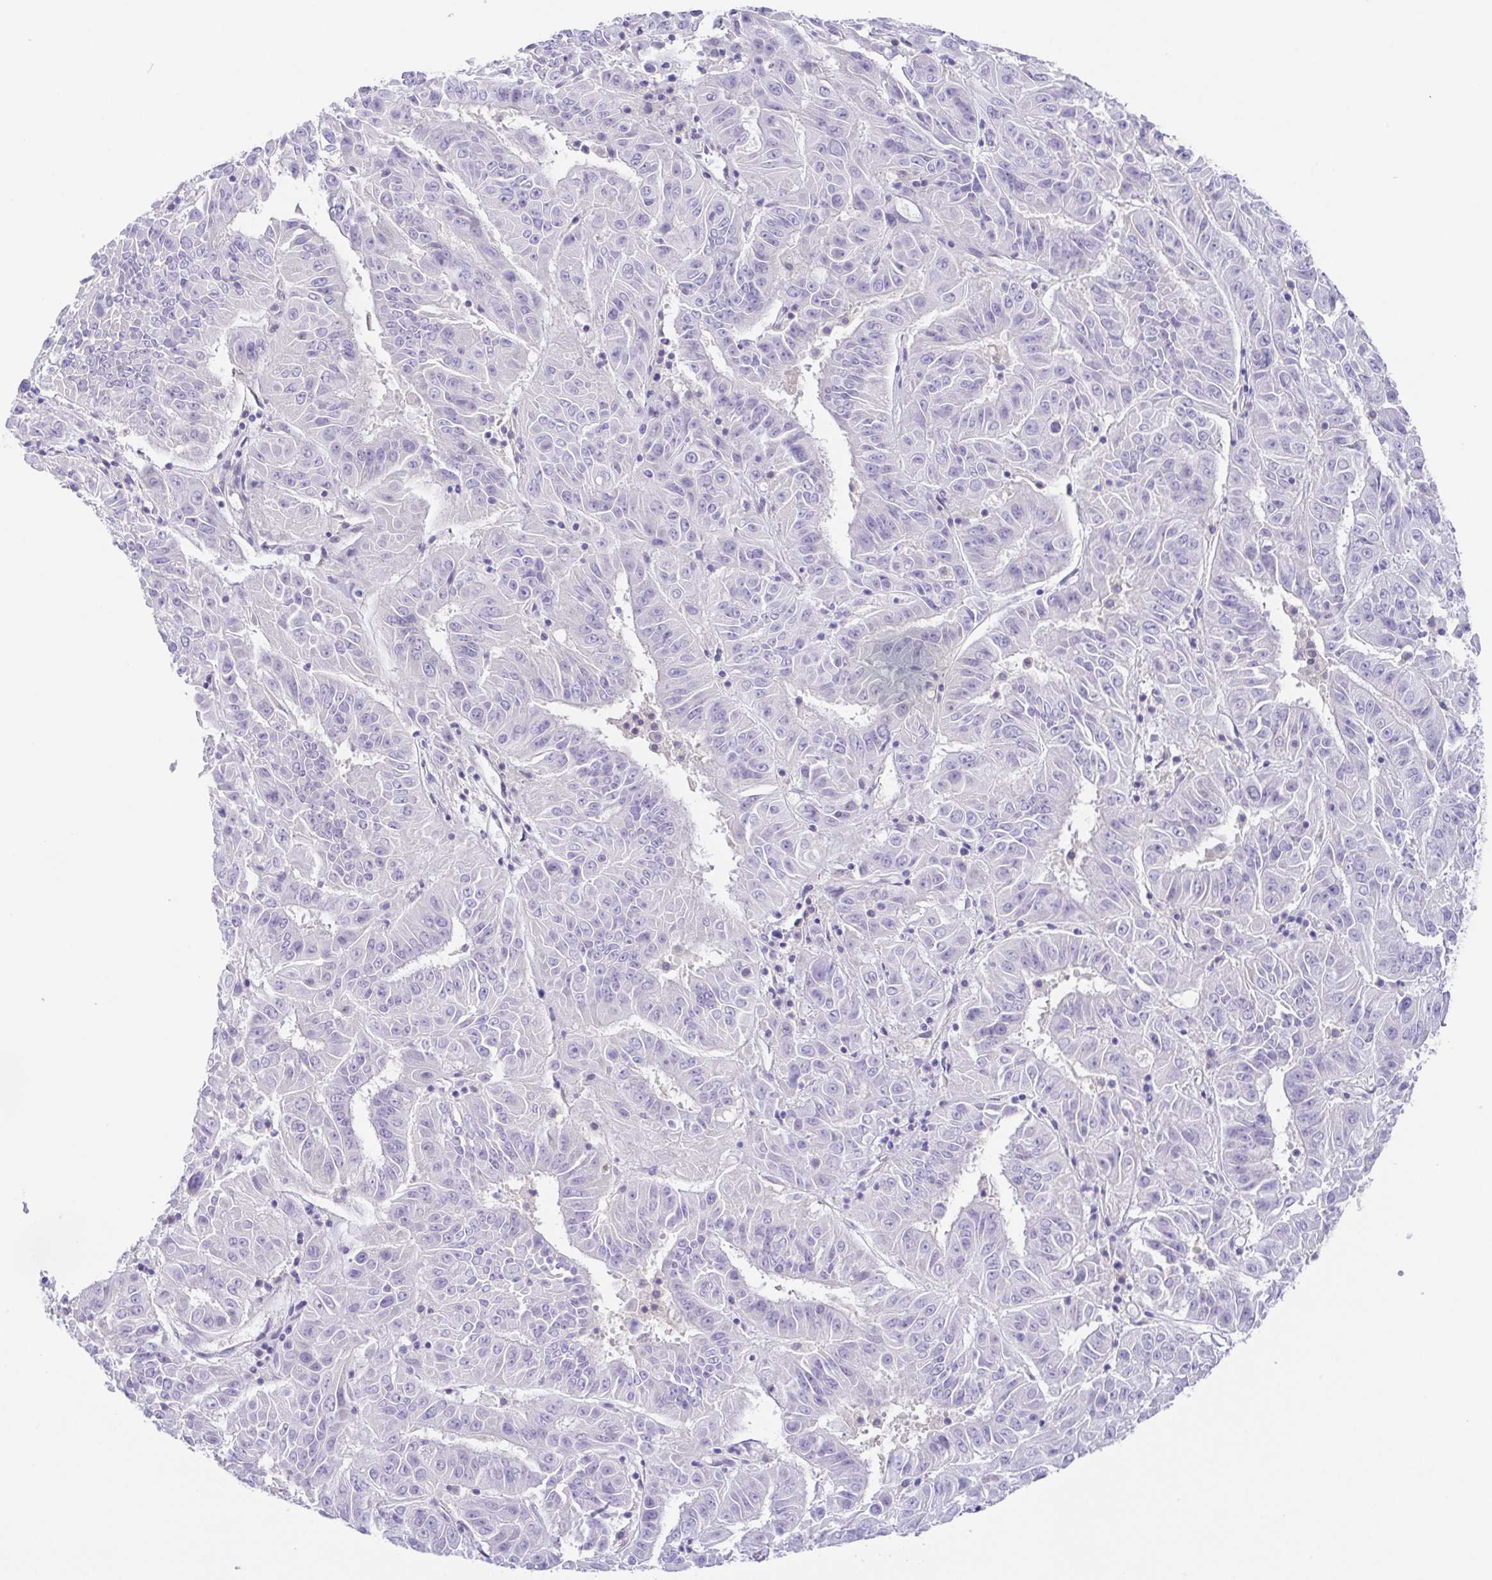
{"staining": {"intensity": "negative", "quantity": "none", "location": "none"}, "tissue": "pancreatic cancer", "cell_type": "Tumor cells", "image_type": "cancer", "snomed": [{"axis": "morphology", "description": "Adenocarcinoma, NOS"}, {"axis": "topography", "description": "Pancreas"}], "caption": "The image displays no staining of tumor cells in pancreatic cancer.", "gene": "KRTDAP", "patient": {"sex": "male", "age": 63}}